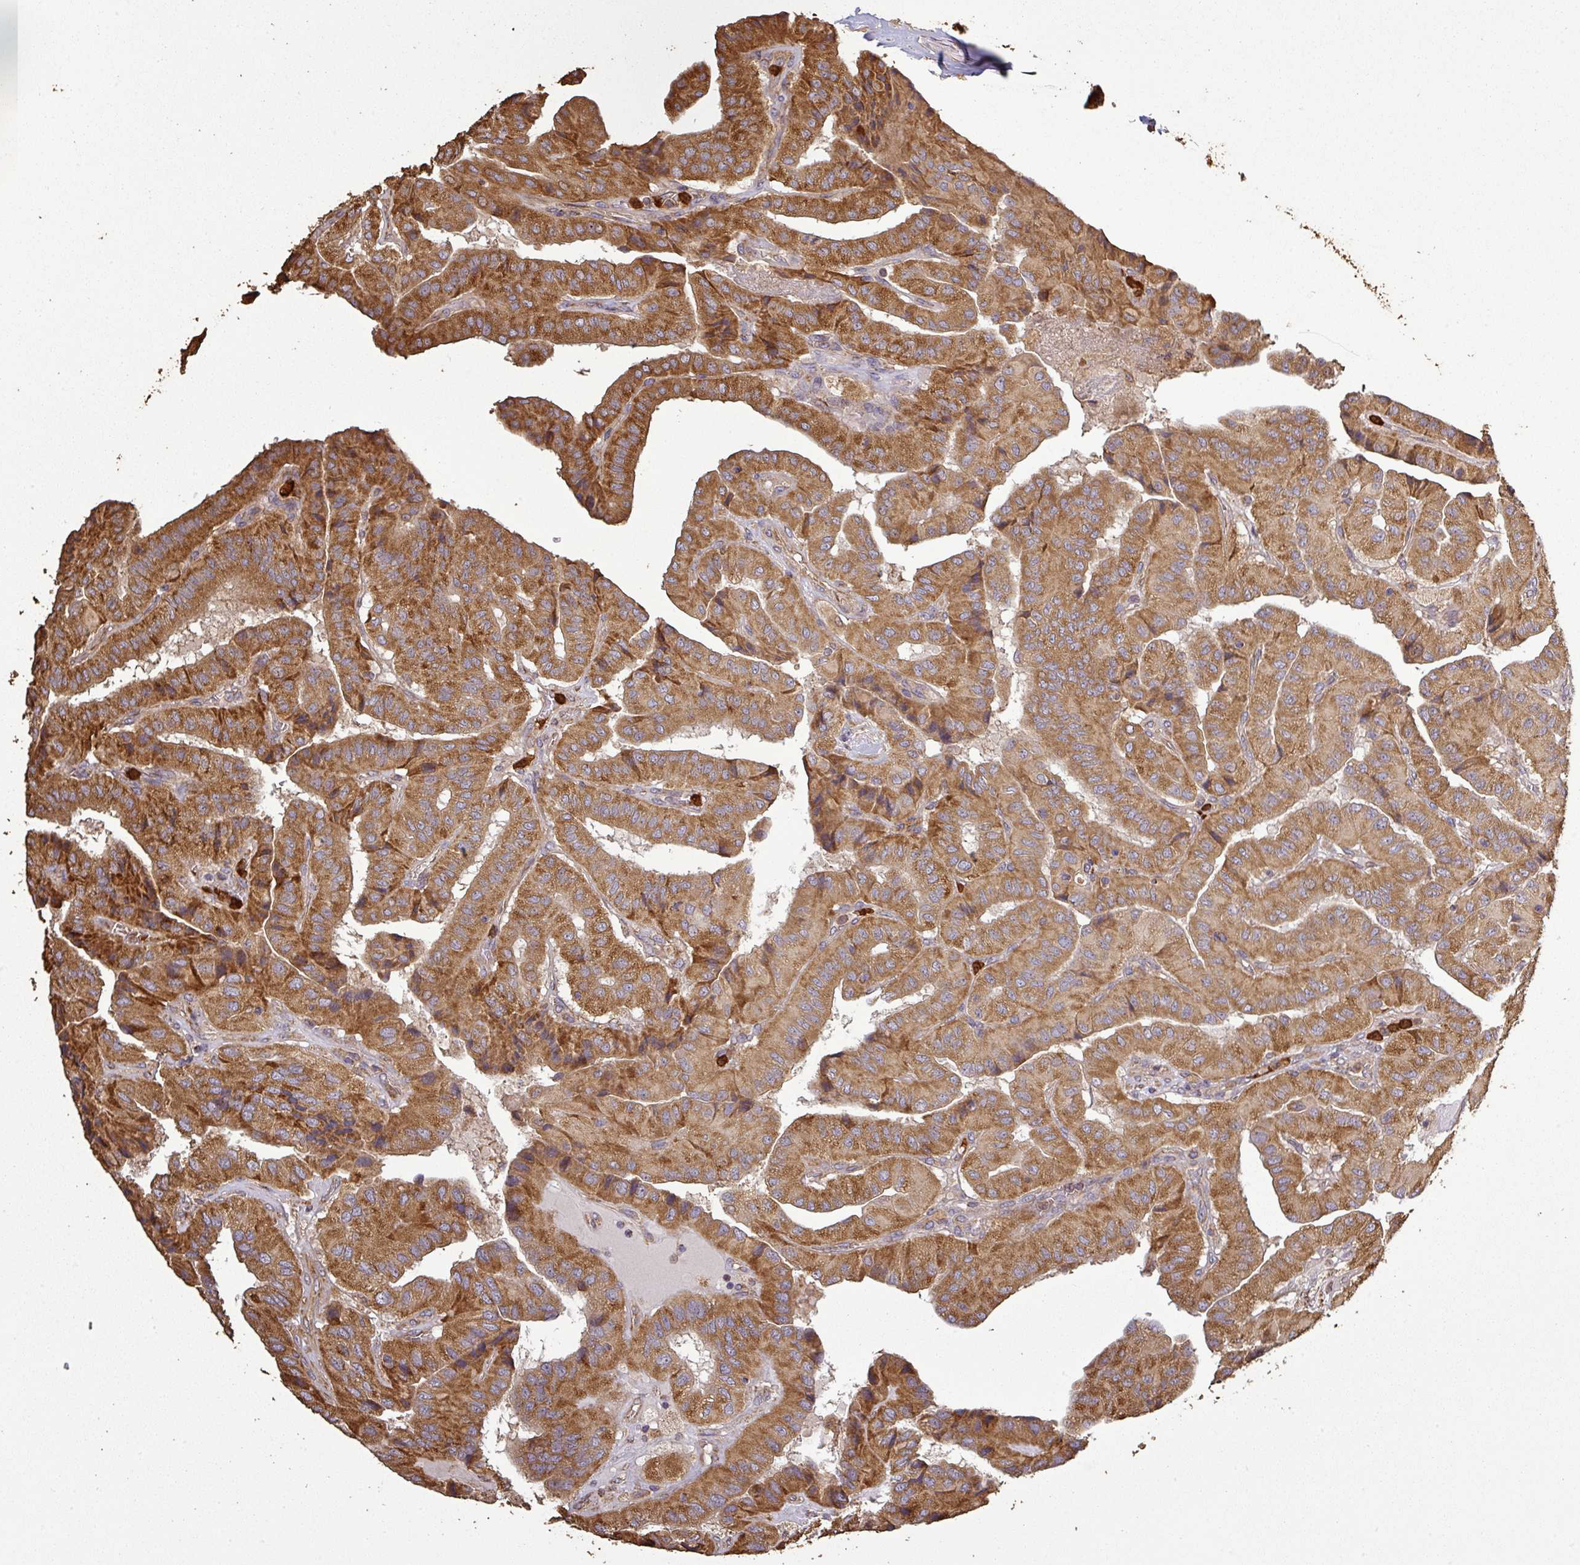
{"staining": {"intensity": "strong", "quantity": ">75%", "location": "cytoplasmic/membranous"}, "tissue": "thyroid cancer", "cell_type": "Tumor cells", "image_type": "cancer", "snomed": [{"axis": "morphology", "description": "Normal tissue, NOS"}, {"axis": "morphology", "description": "Papillary adenocarcinoma, NOS"}, {"axis": "topography", "description": "Thyroid gland"}], "caption": "Protein expression analysis of human thyroid cancer (papillary adenocarcinoma) reveals strong cytoplasmic/membranous staining in about >75% of tumor cells. (IHC, brightfield microscopy, high magnification).", "gene": "PLEKHM1", "patient": {"sex": "female", "age": 59}}